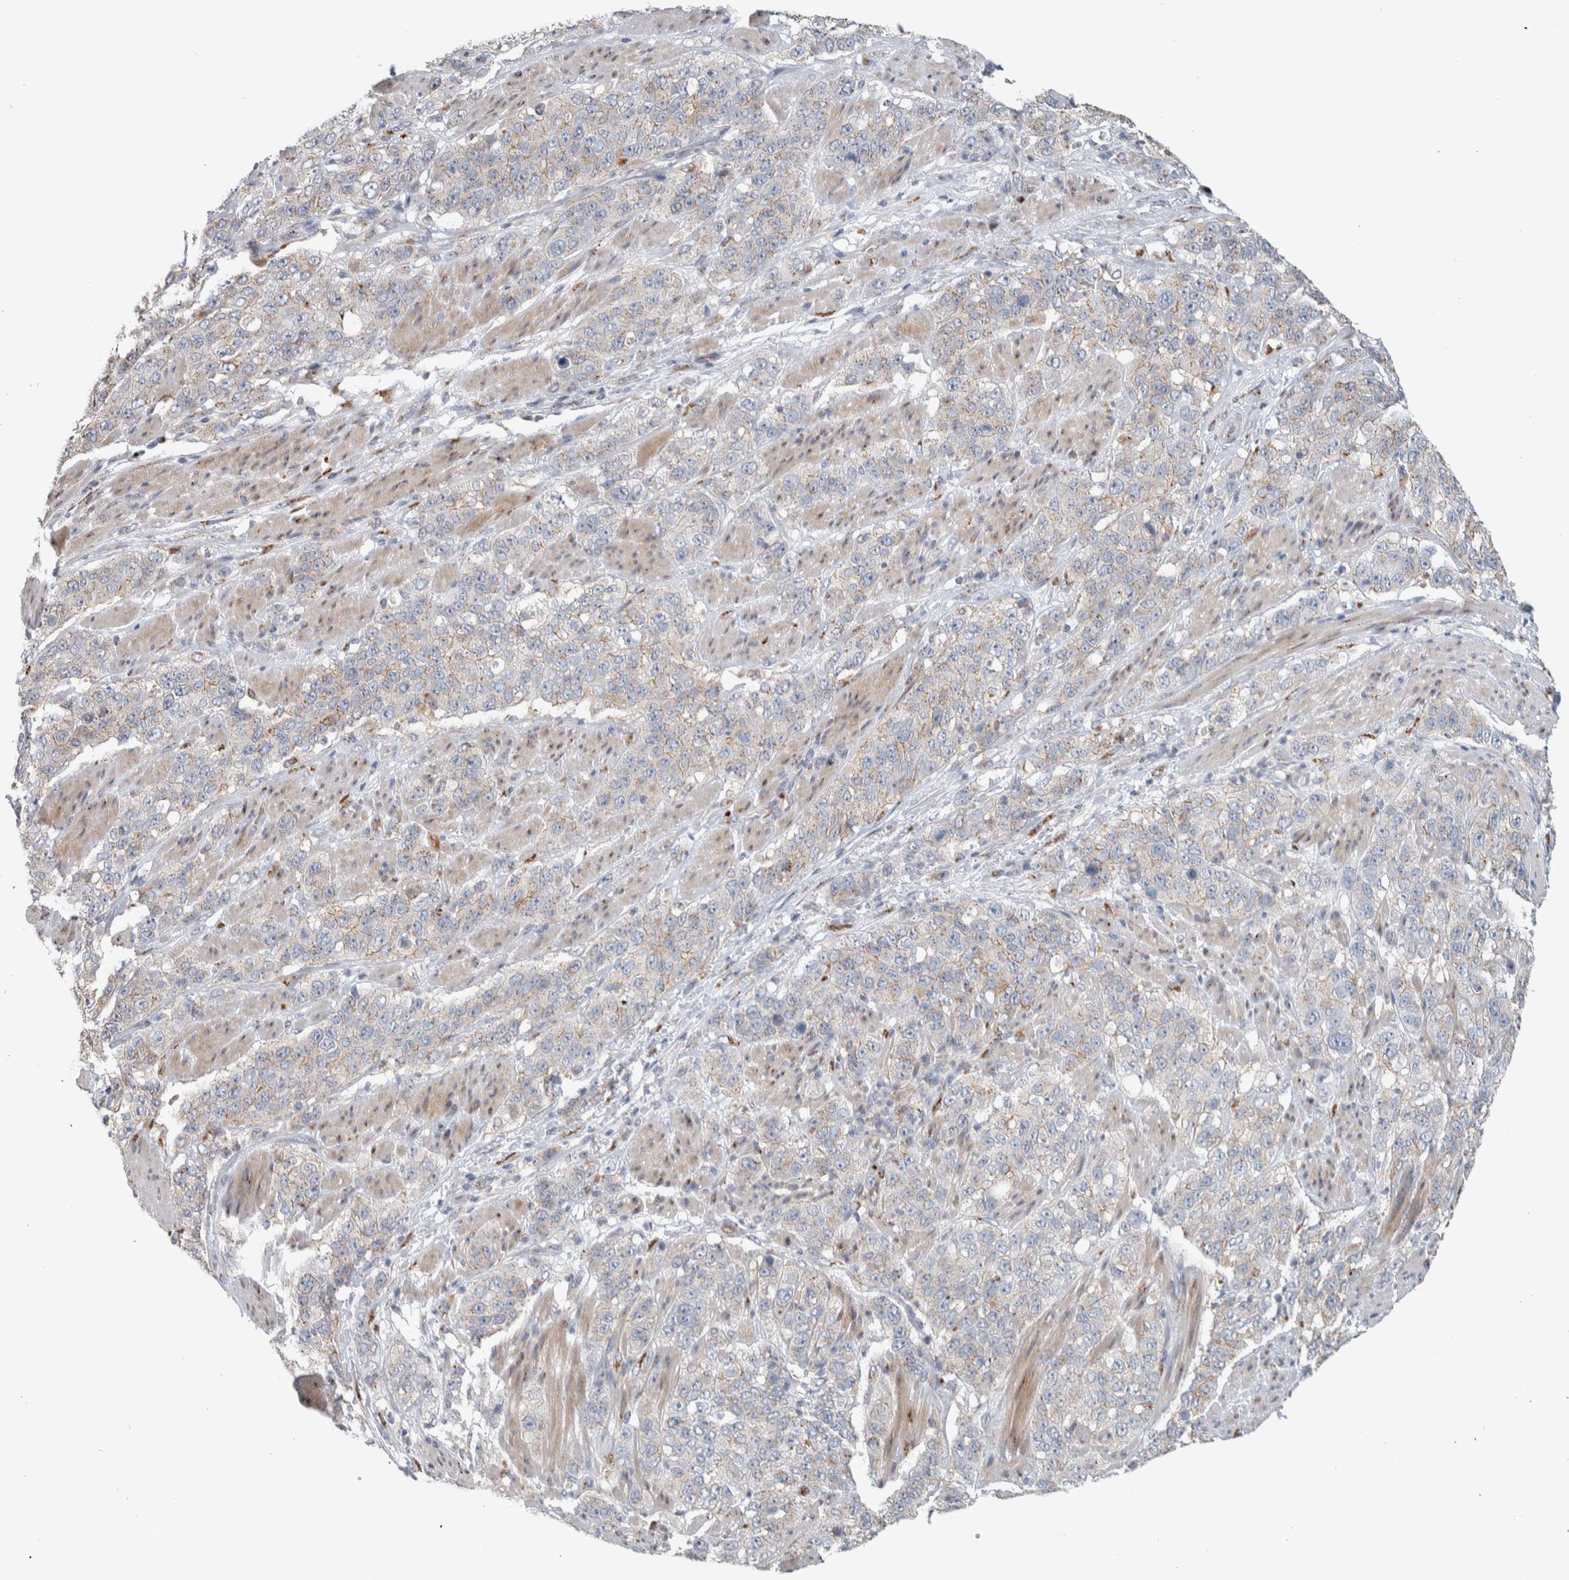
{"staining": {"intensity": "weak", "quantity": "<25%", "location": "cytoplasmic/membranous"}, "tissue": "stomach cancer", "cell_type": "Tumor cells", "image_type": "cancer", "snomed": [{"axis": "morphology", "description": "Adenocarcinoma, NOS"}, {"axis": "topography", "description": "Stomach"}], "caption": "Immunohistochemistry of stomach cancer (adenocarcinoma) demonstrates no positivity in tumor cells.", "gene": "SLC38A10", "patient": {"sex": "male", "age": 48}}